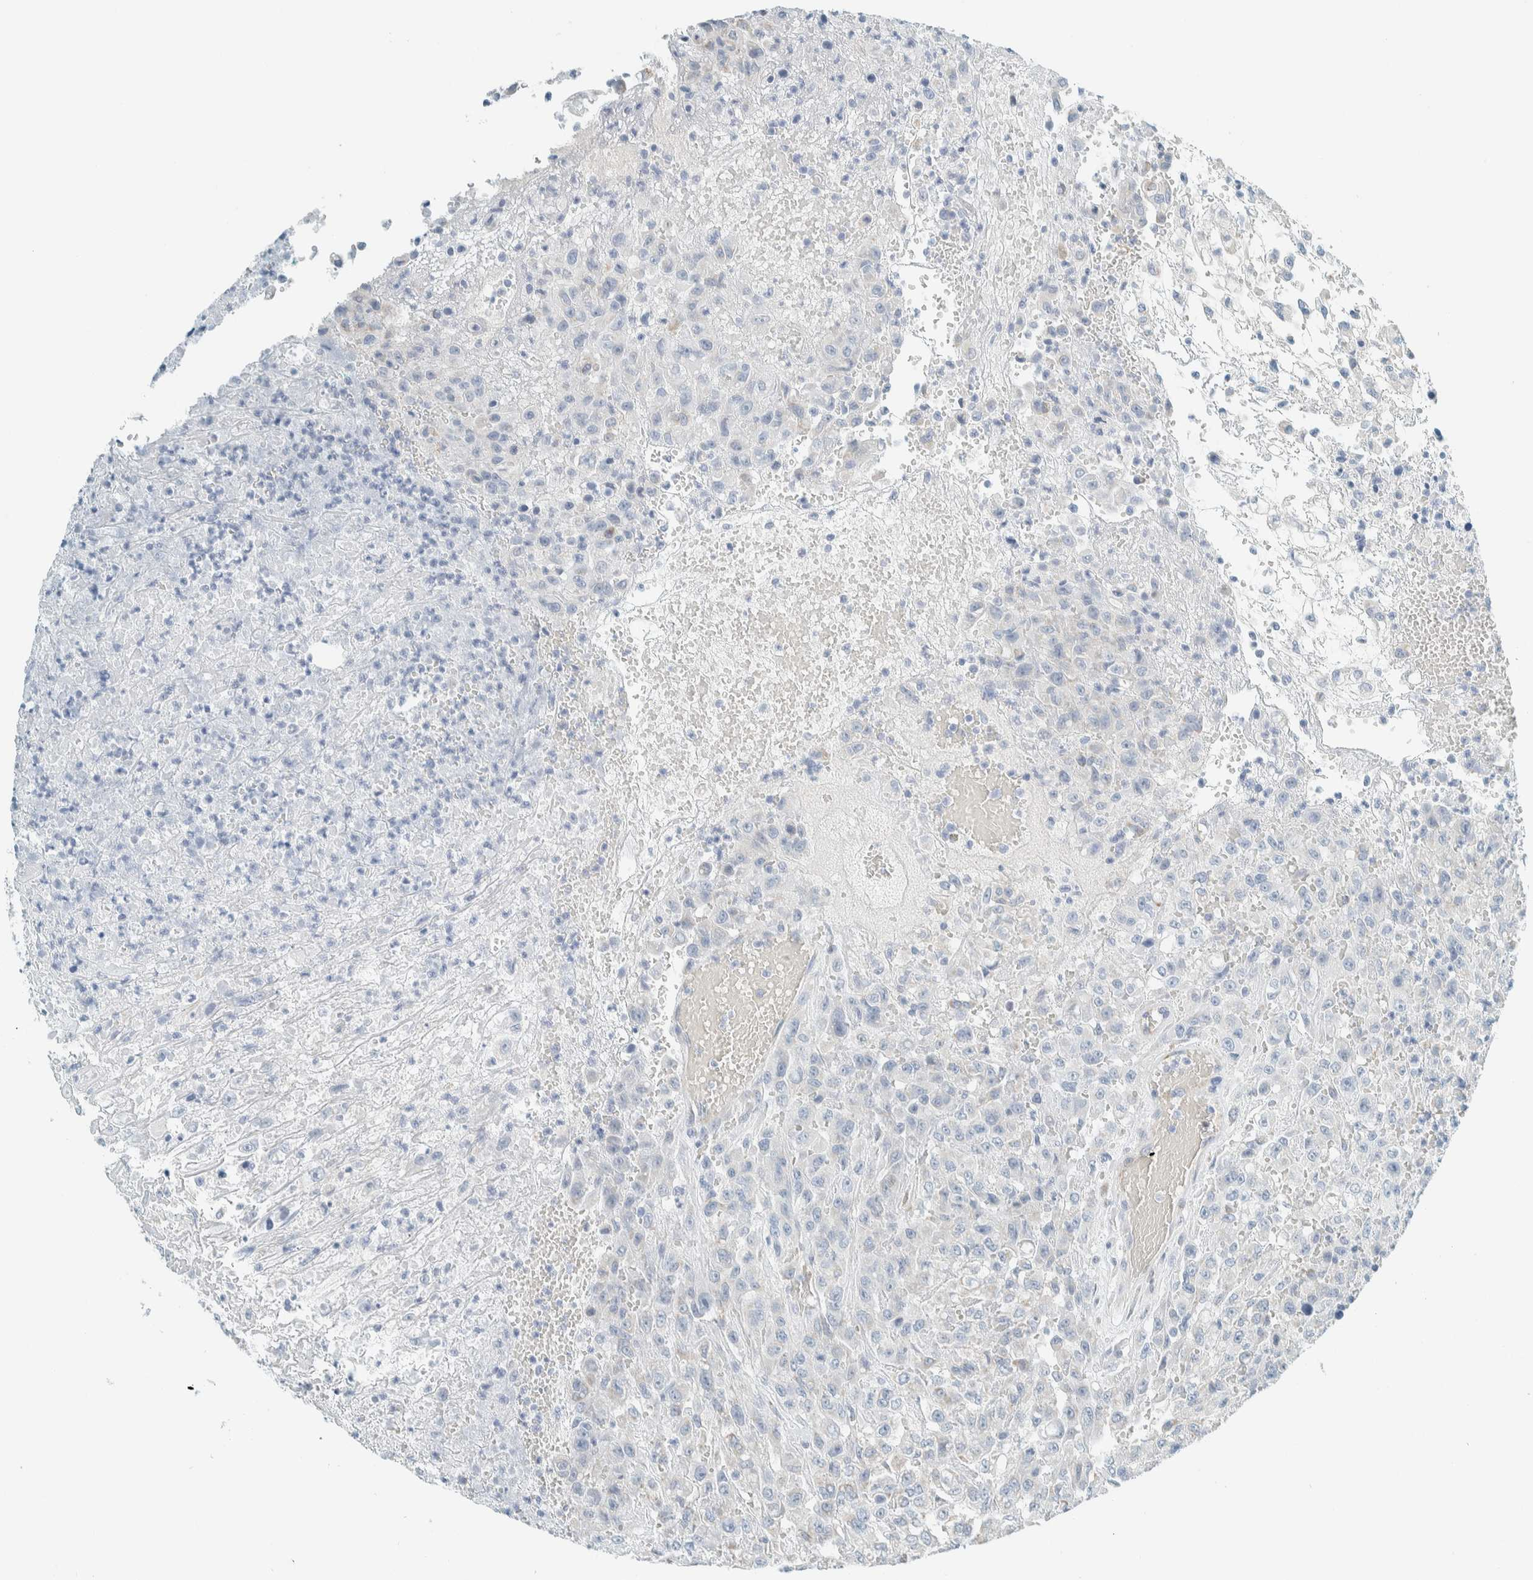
{"staining": {"intensity": "negative", "quantity": "none", "location": "none"}, "tissue": "urothelial cancer", "cell_type": "Tumor cells", "image_type": "cancer", "snomed": [{"axis": "morphology", "description": "Urothelial carcinoma, High grade"}, {"axis": "topography", "description": "Urinary bladder"}], "caption": "IHC photomicrograph of urothelial cancer stained for a protein (brown), which demonstrates no positivity in tumor cells.", "gene": "ALDH7A1", "patient": {"sex": "male", "age": 46}}